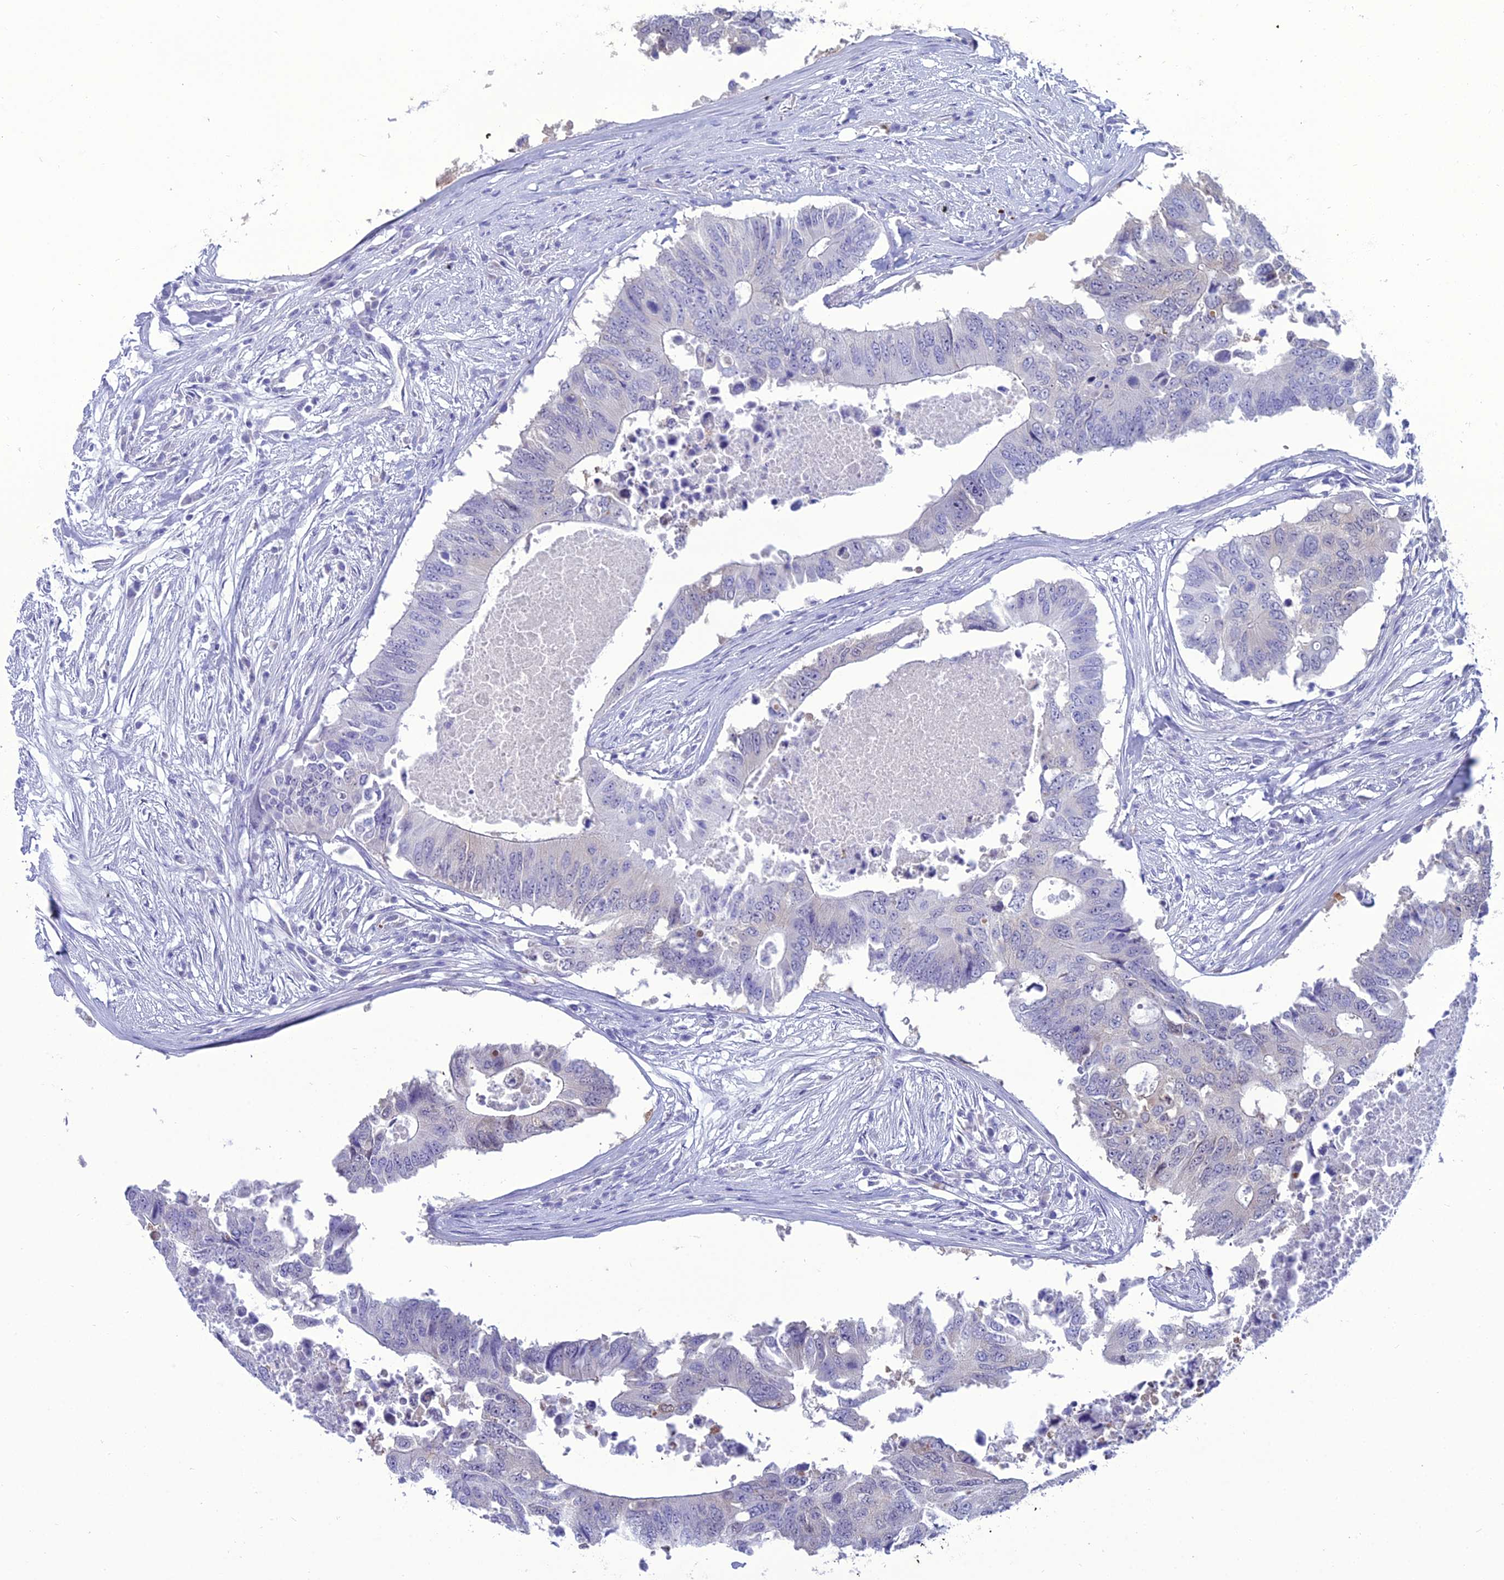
{"staining": {"intensity": "negative", "quantity": "none", "location": "none"}, "tissue": "colorectal cancer", "cell_type": "Tumor cells", "image_type": "cancer", "snomed": [{"axis": "morphology", "description": "Adenocarcinoma, NOS"}, {"axis": "topography", "description": "Colon"}], "caption": "DAB immunohistochemical staining of adenocarcinoma (colorectal) demonstrates no significant positivity in tumor cells.", "gene": "GNPNAT1", "patient": {"sex": "male", "age": 71}}